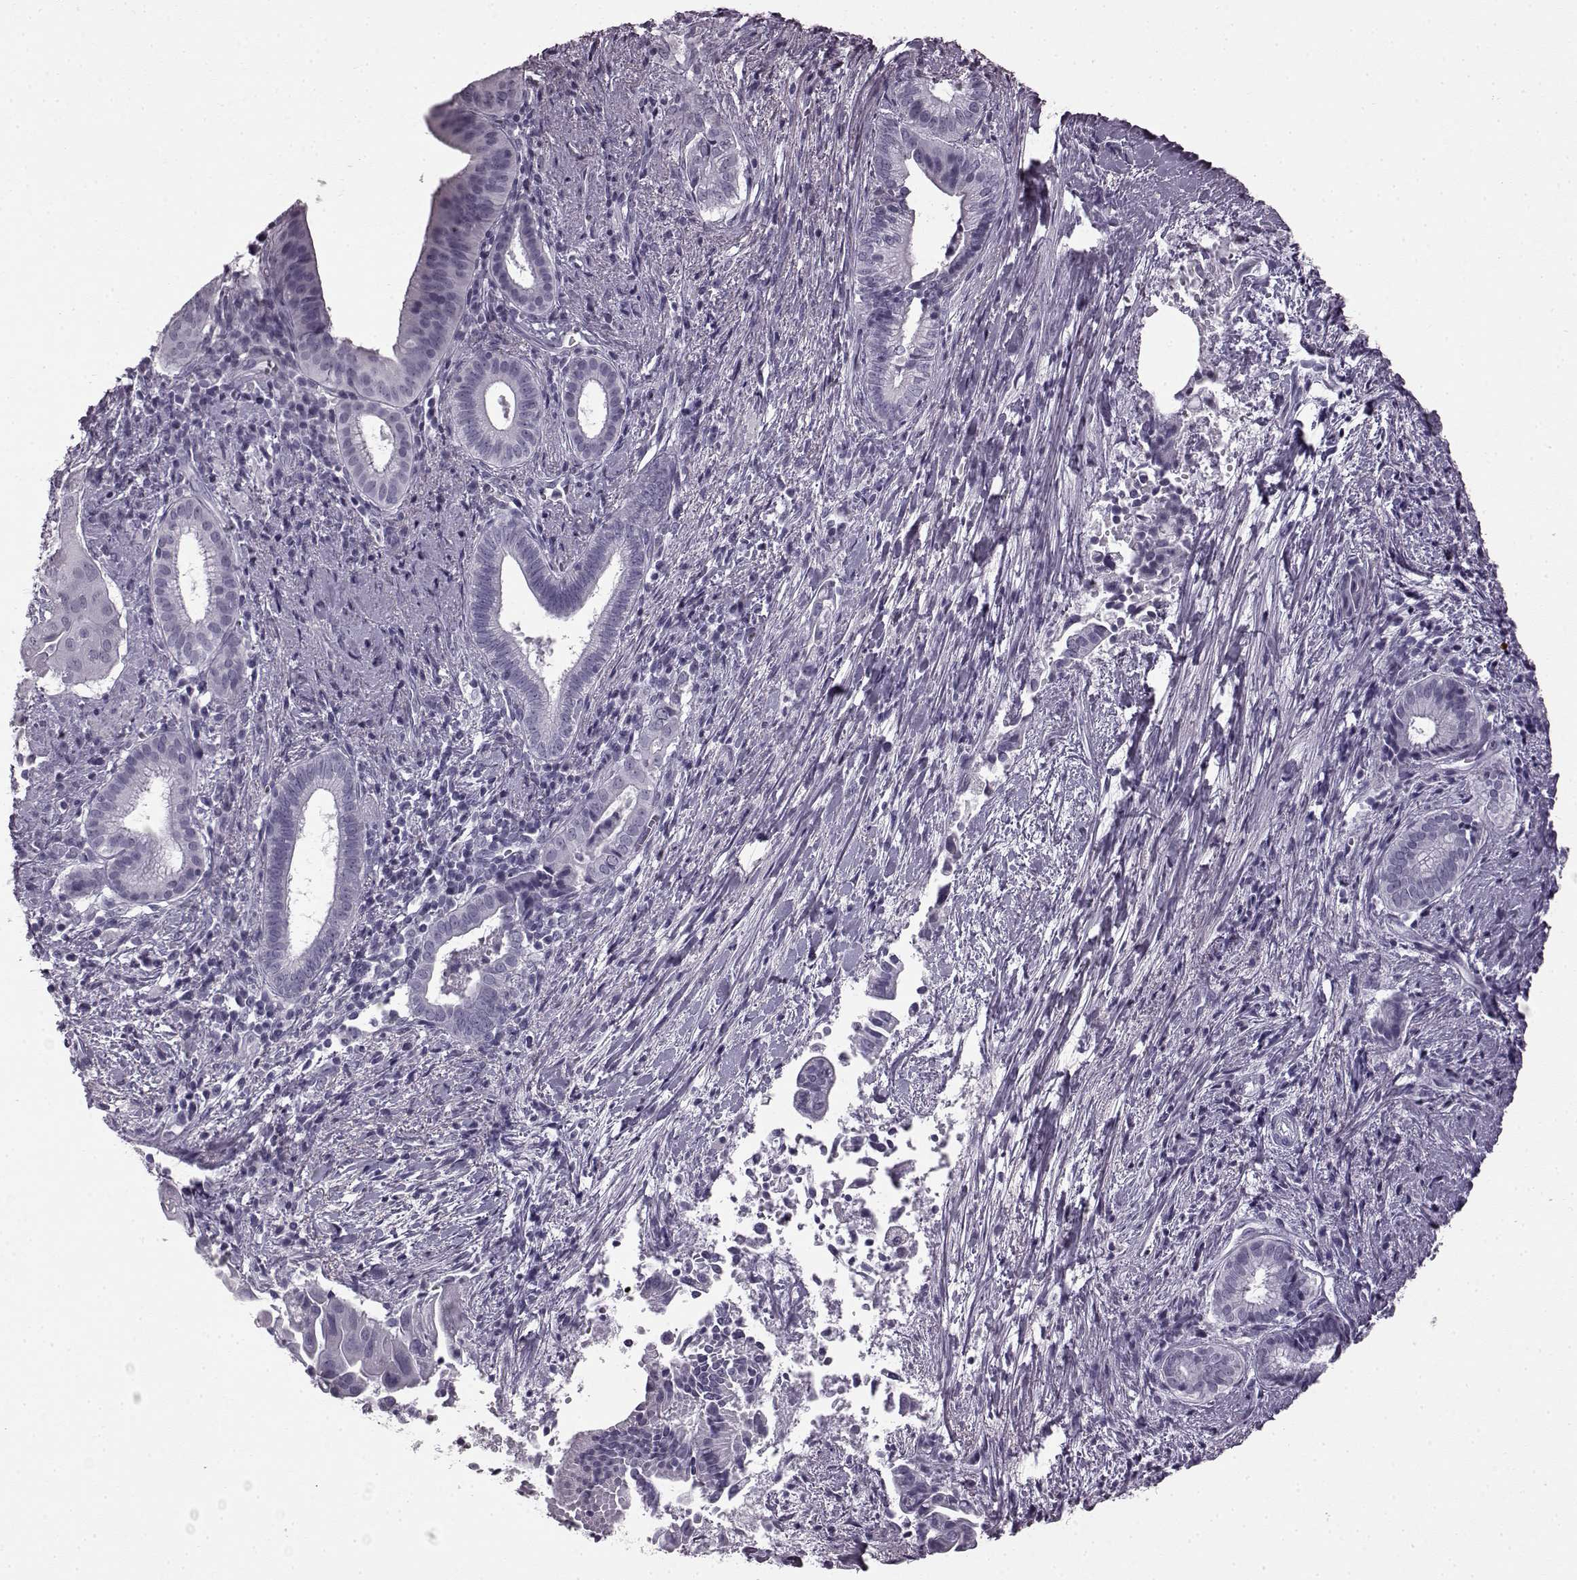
{"staining": {"intensity": "negative", "quantity": "none", "location": "none"}, "tissue": "pancreatic cancer", "cell_type": "Tumor cells", "image_type": "cancer", "snomed": [{"axis": "morphology", "description": "Adenocarcinoma, NOS"}, {"axis": "topography", "description": "Pancreas"}], "caption": "An immunohistochemistry (IHC) image of pancreatic adenocarcinoma is shown. There is no staining in tumor cells of pancreatic adenocarcinoma.", "gene": "AIPL1", "patient": {"sex": "male", "age": 61}}